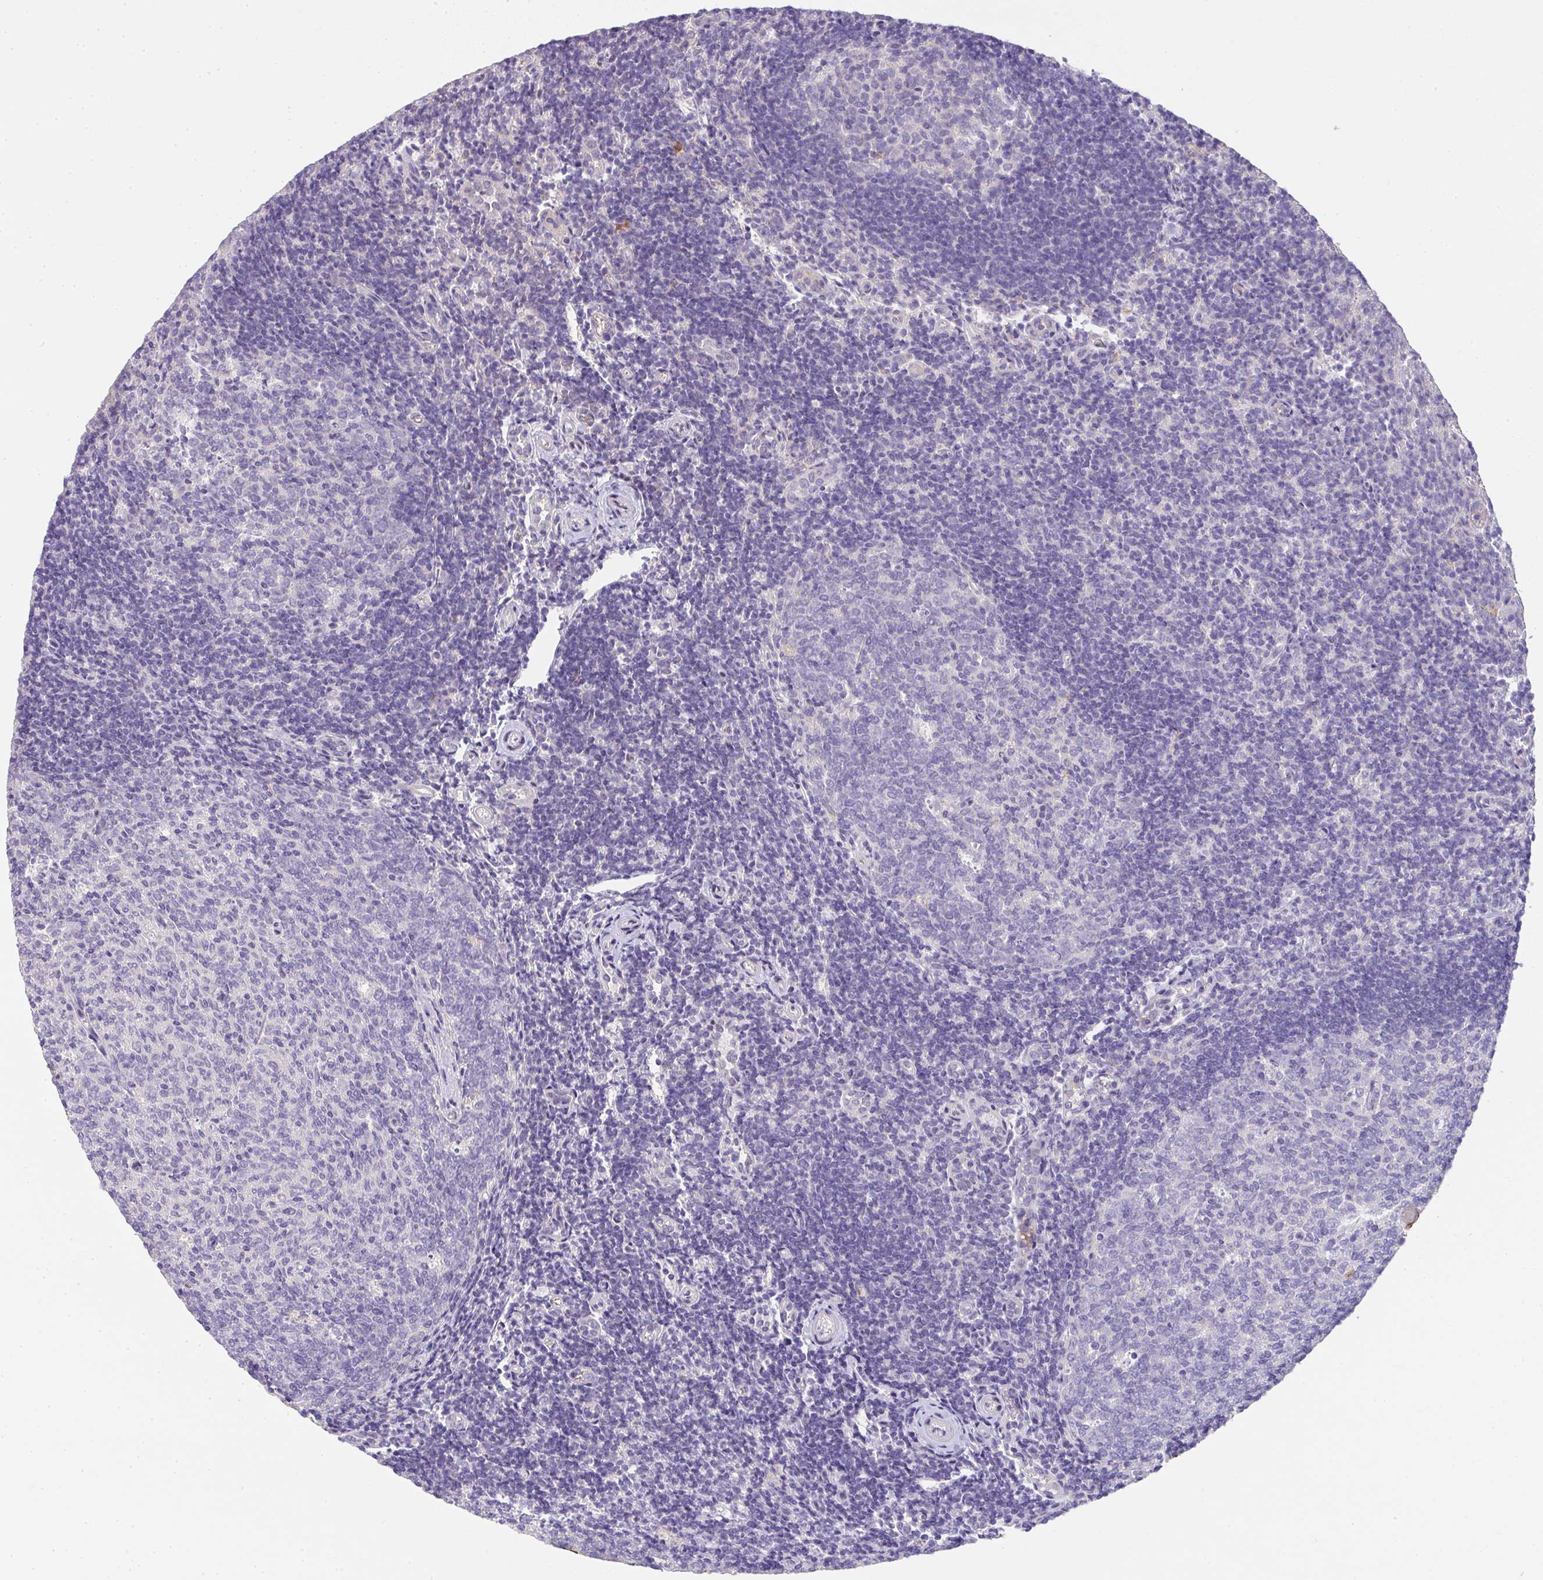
{"staining": {"intensity": "moderate", "quantity": "25%-75%", "location": "cytoplasmic/membranous"}, "tissue": "tonsil", "cell_type": "Germinal center cells", "image_type": "normal", "snomed": [{"axis": "morphology", "description": "Normal tissue, NOS"}, {"axis": "topography", "description": "Tonsil"}], "caption": "Germinal center cells reveal medium levels of moderate cytoplasmic/membranous positivity in approximately 25%-75% of cells in benign tonsil. The protein is shown in brown color, while the nuclei are stained blue.", "gene": "EEF1AKMT1", "patient": {"sex": "female", "age": 10}}